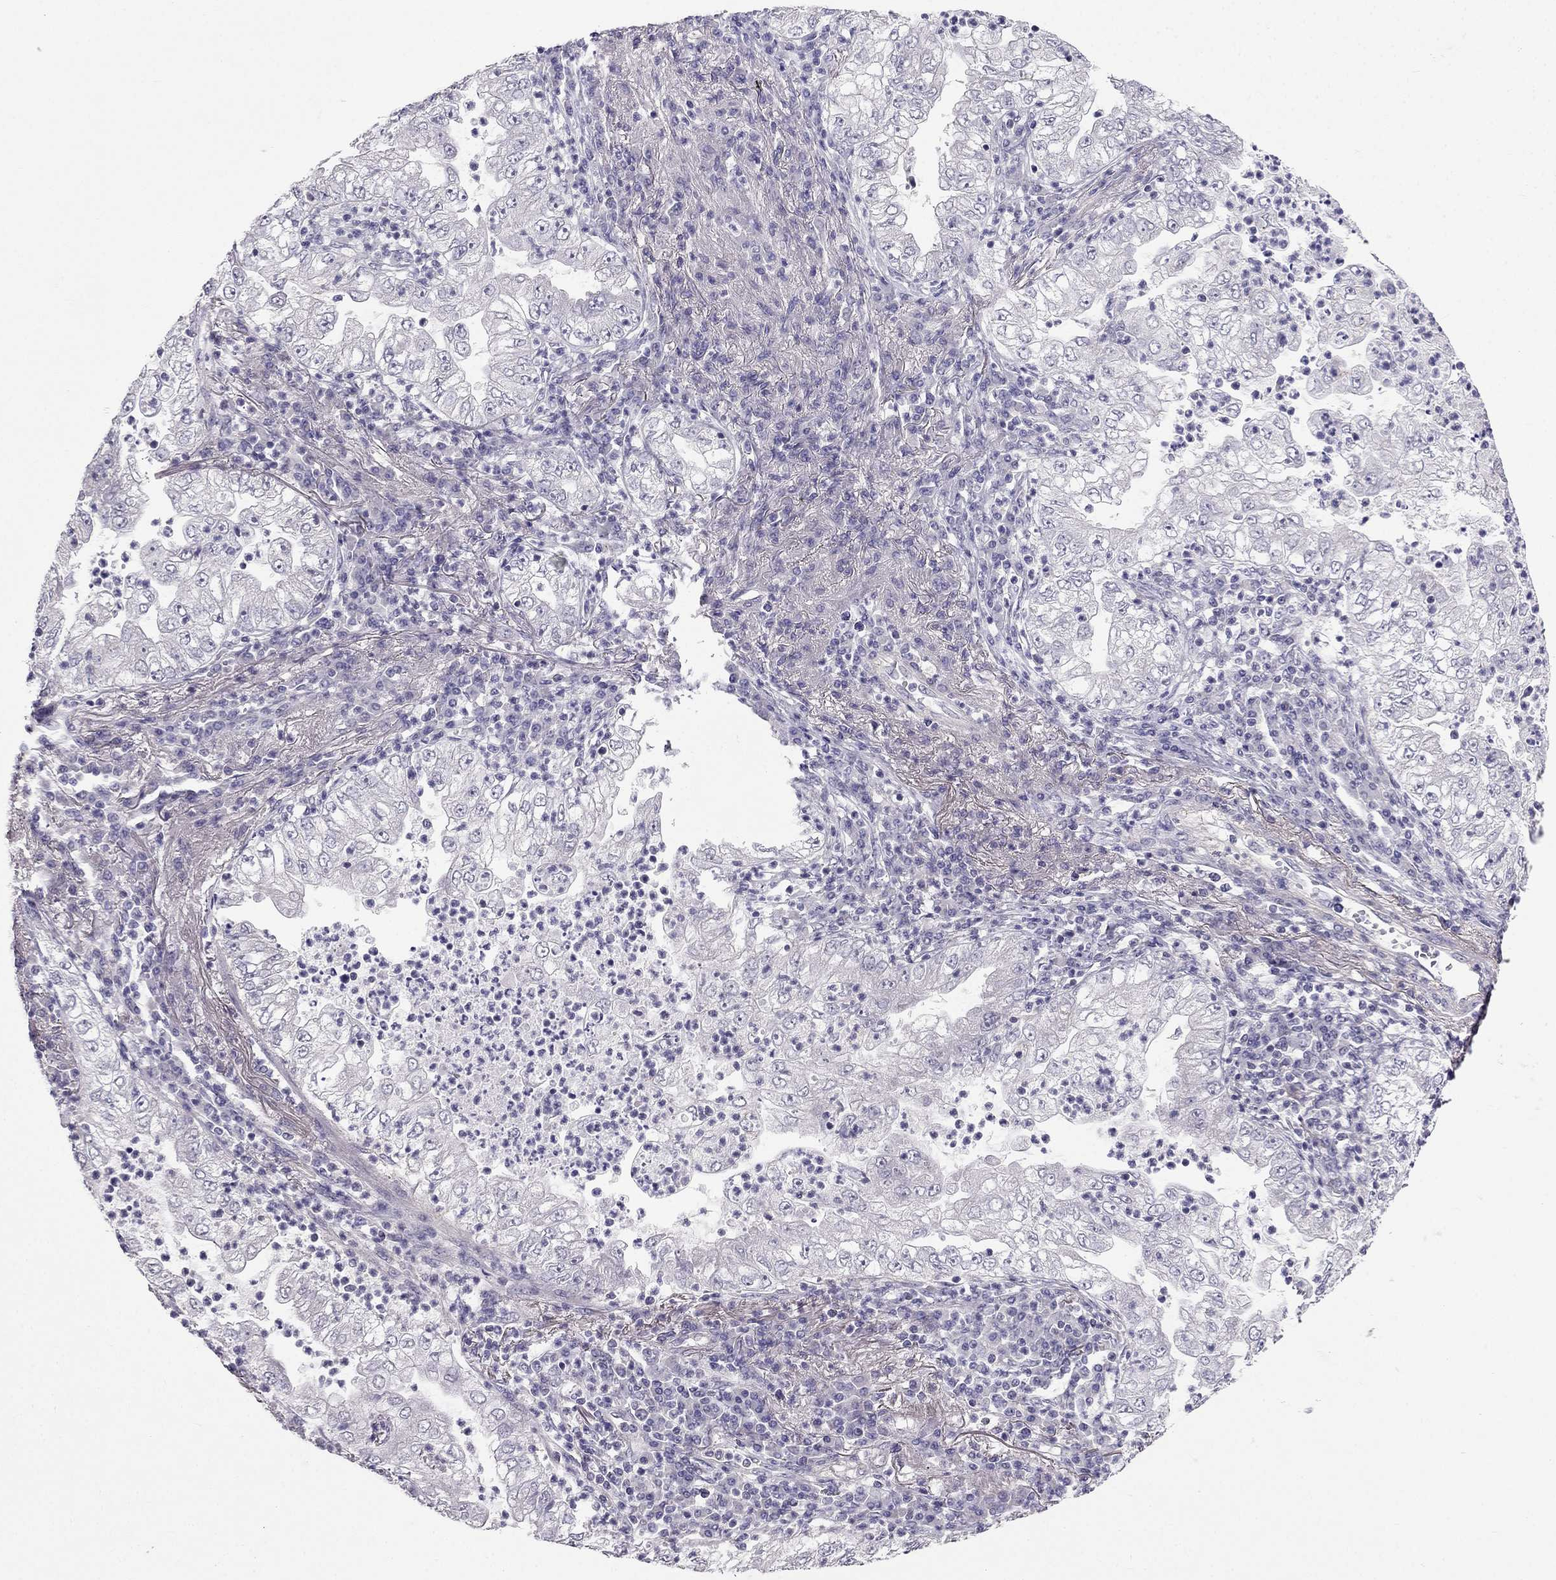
{"staining": {"intensity": "negative", "quantity": "none", "location": "none"}, "tissue": "lung cancer", "cell_type": "Tumor cells", "image_type": "cancer", "snomed": [{"axis": "morphology", "description": "Adenocarcinoma, NOS"}, {"axis": "topography", "description": "Lung"}], "caption": "Protein analysis of adenocarcinoma (lung) demonstrates no significant staining in tumor cells.", "gene": "HSFX1", "patient": {"sex": "female", "age": 73}}